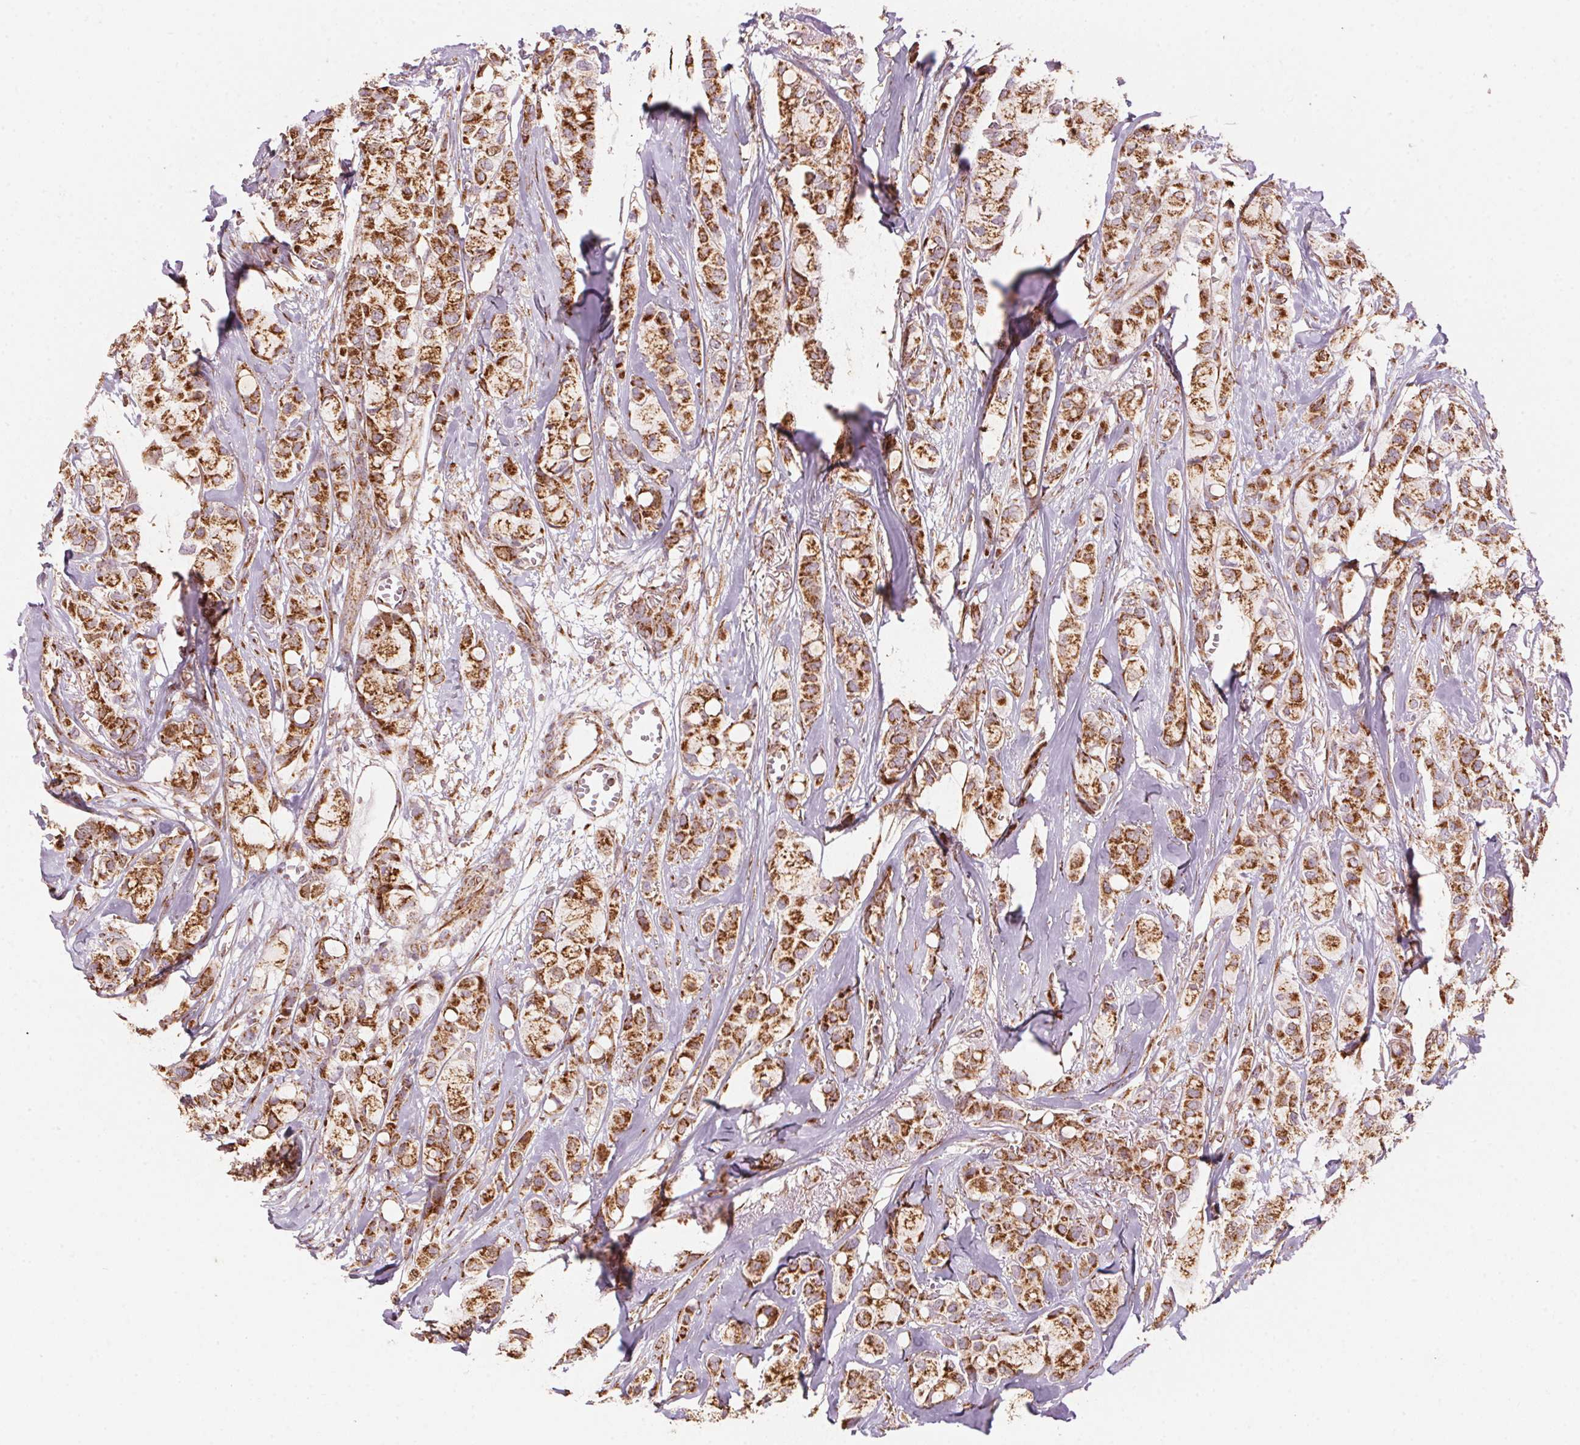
{"staining": {"intensity": "strong", "quantity": ">75%", "location": "cytoplasmic/membranous"}, "tissue": "breast cancer", "cell_type": "Tumor cells", "image_type": "cancer", "snomed": [{"axis": "morphology", "description": "Duct carcinoma"}, {"axis": "topography", "description": "Breast"}], "caption": "Immunohistochemistry (IHC) (DAB (3,3'-diaminobenzidine)) staining of human breast cancer displays strong cytoplasmic/membranous protein staining in about >75% of tumor cells. Ihc stains the protein in brown and the nuclei are stained blue.", "gene": "TOMM70", "patient": {"sex": "female", "age": 85}}